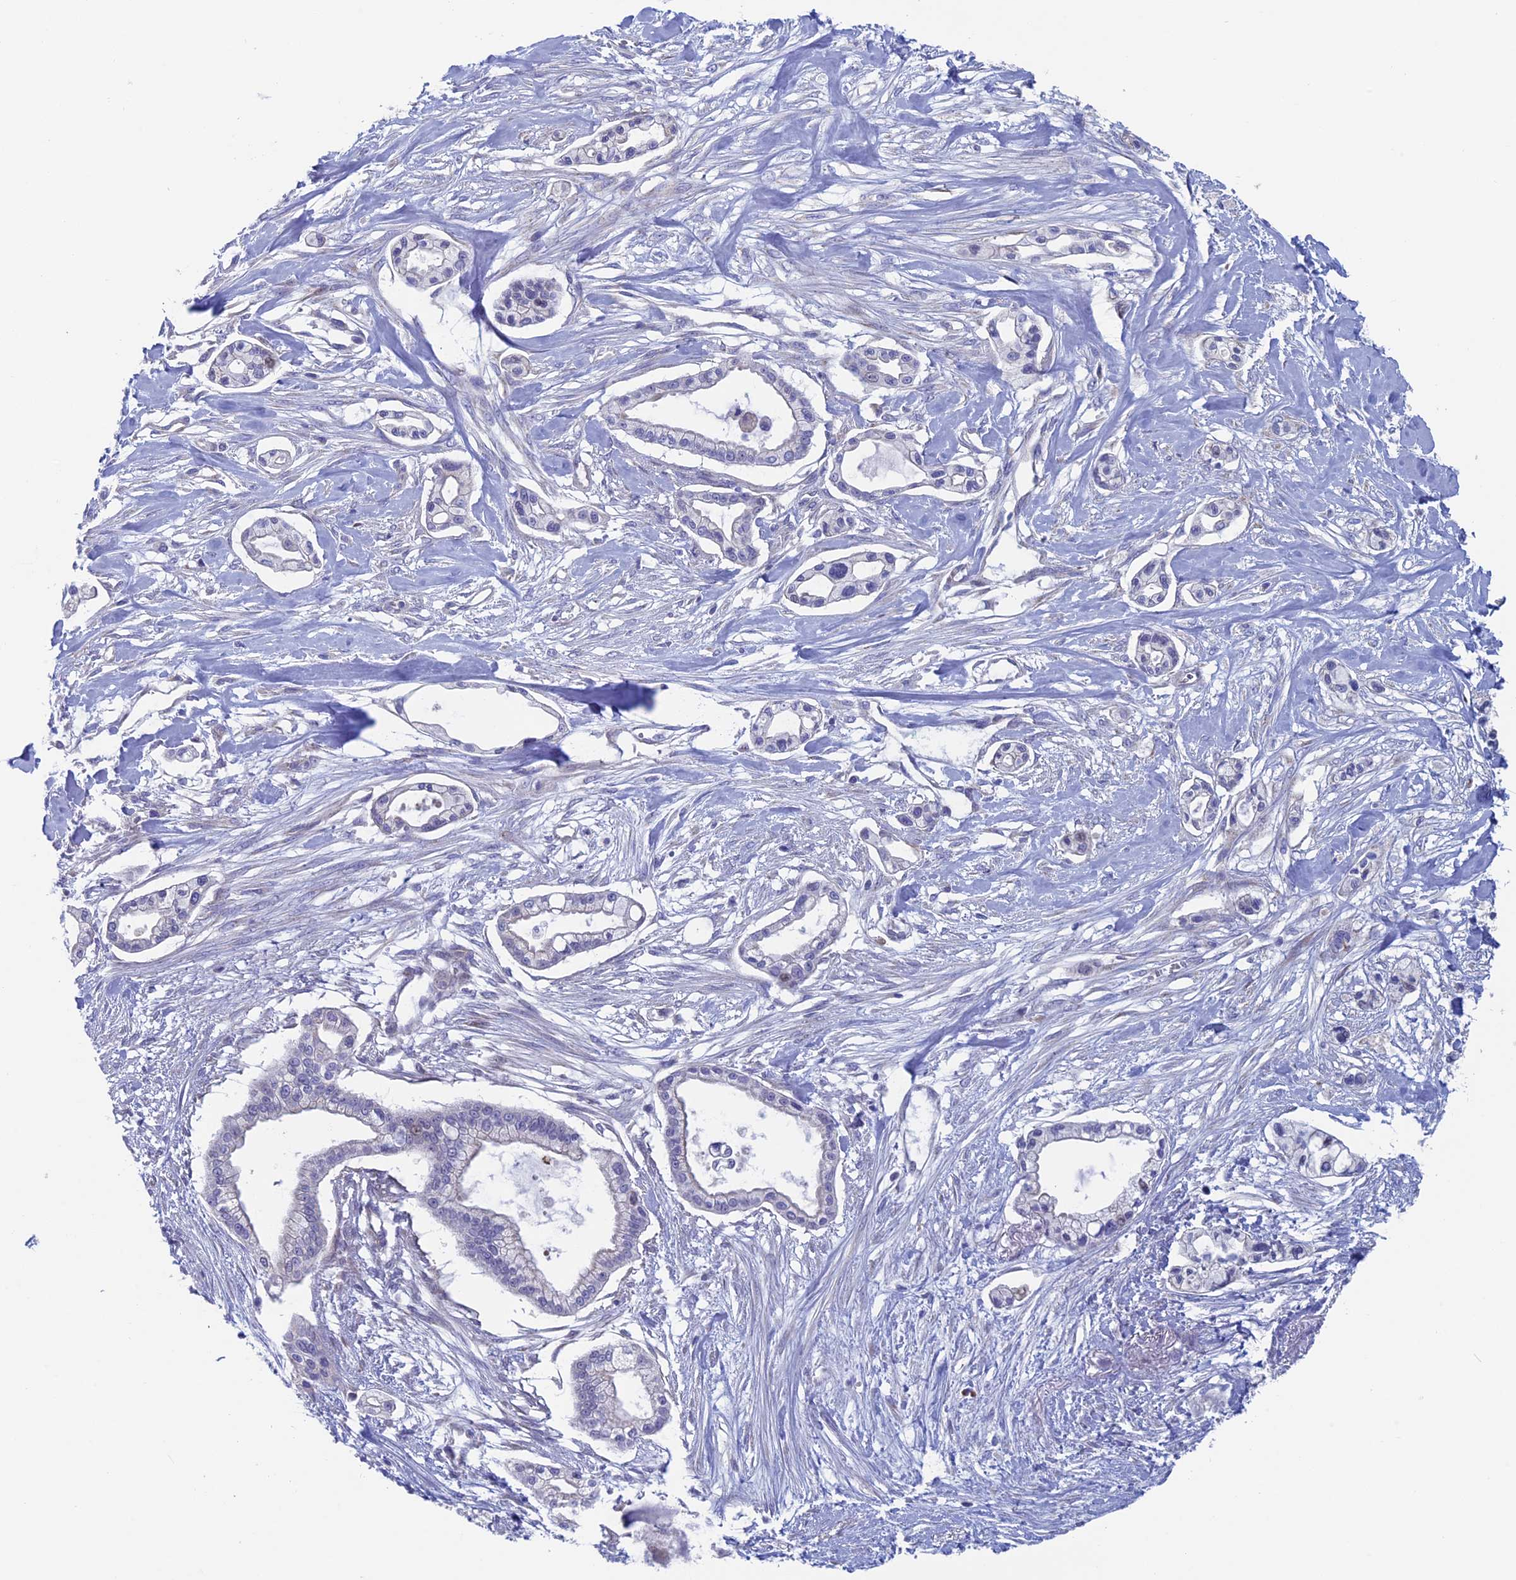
{"staining": {"intensity": "negative", "quantity": "none", "location": "none"}, "tissue": "pancreatic cancer", "cell_type": "Tumor cells", "image_type": "cancer", "snomed": [{"axis": "morphology", "description": "Adenocarcinoma, NOS"}, {"axis": "topography", "description": "Pancreas"}], "caption": "Immunohistochemistry of human pancreatic cancer (adenocarcinoma) displays no staining in tumor cells.", "gene": "NIBAN3", "patient": {"sex": "male", "age": 68}}